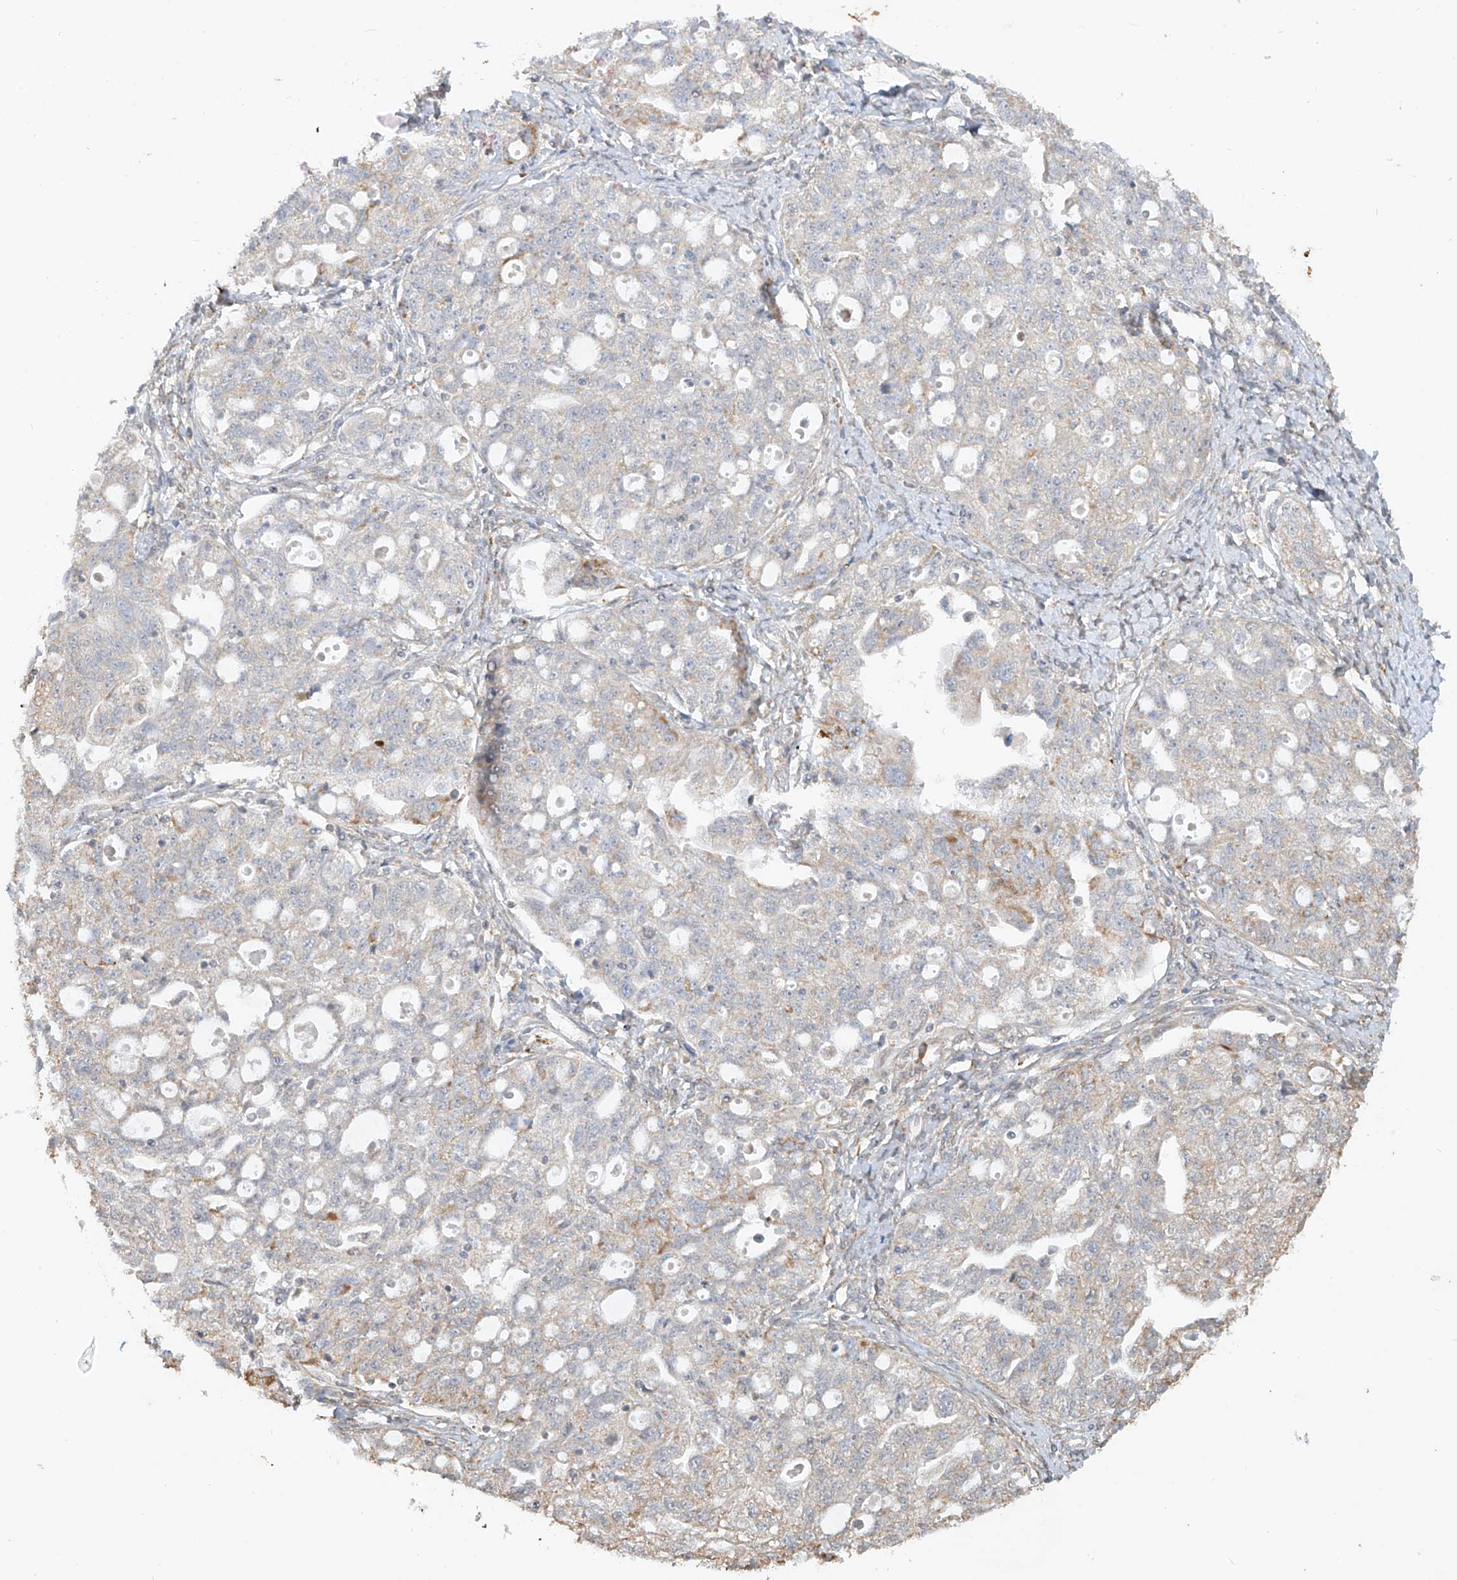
{"staining": {"intensity": "weak", "quantity": "<25%", "location": "cytoplasmic/membranous"}, "tissue": "ovarian cancer", "cell_type": "Tumor cells", "image_type": "cancer", "snomed": [{"axis": "morphology", "description": "Carcinoma, NOS"}, {"axis": "morphology", "description": "Cystadenocarcinoma, serous, NOS"}, {"axis": "topography", "description": "Ovary"}], "caption": "The IHC image has no significant positivity in tumor cells of ovarian cancer (carcinoma) tissue.", "gene": "MTUS2", "patient": {"sex": "female", "age": 69}}